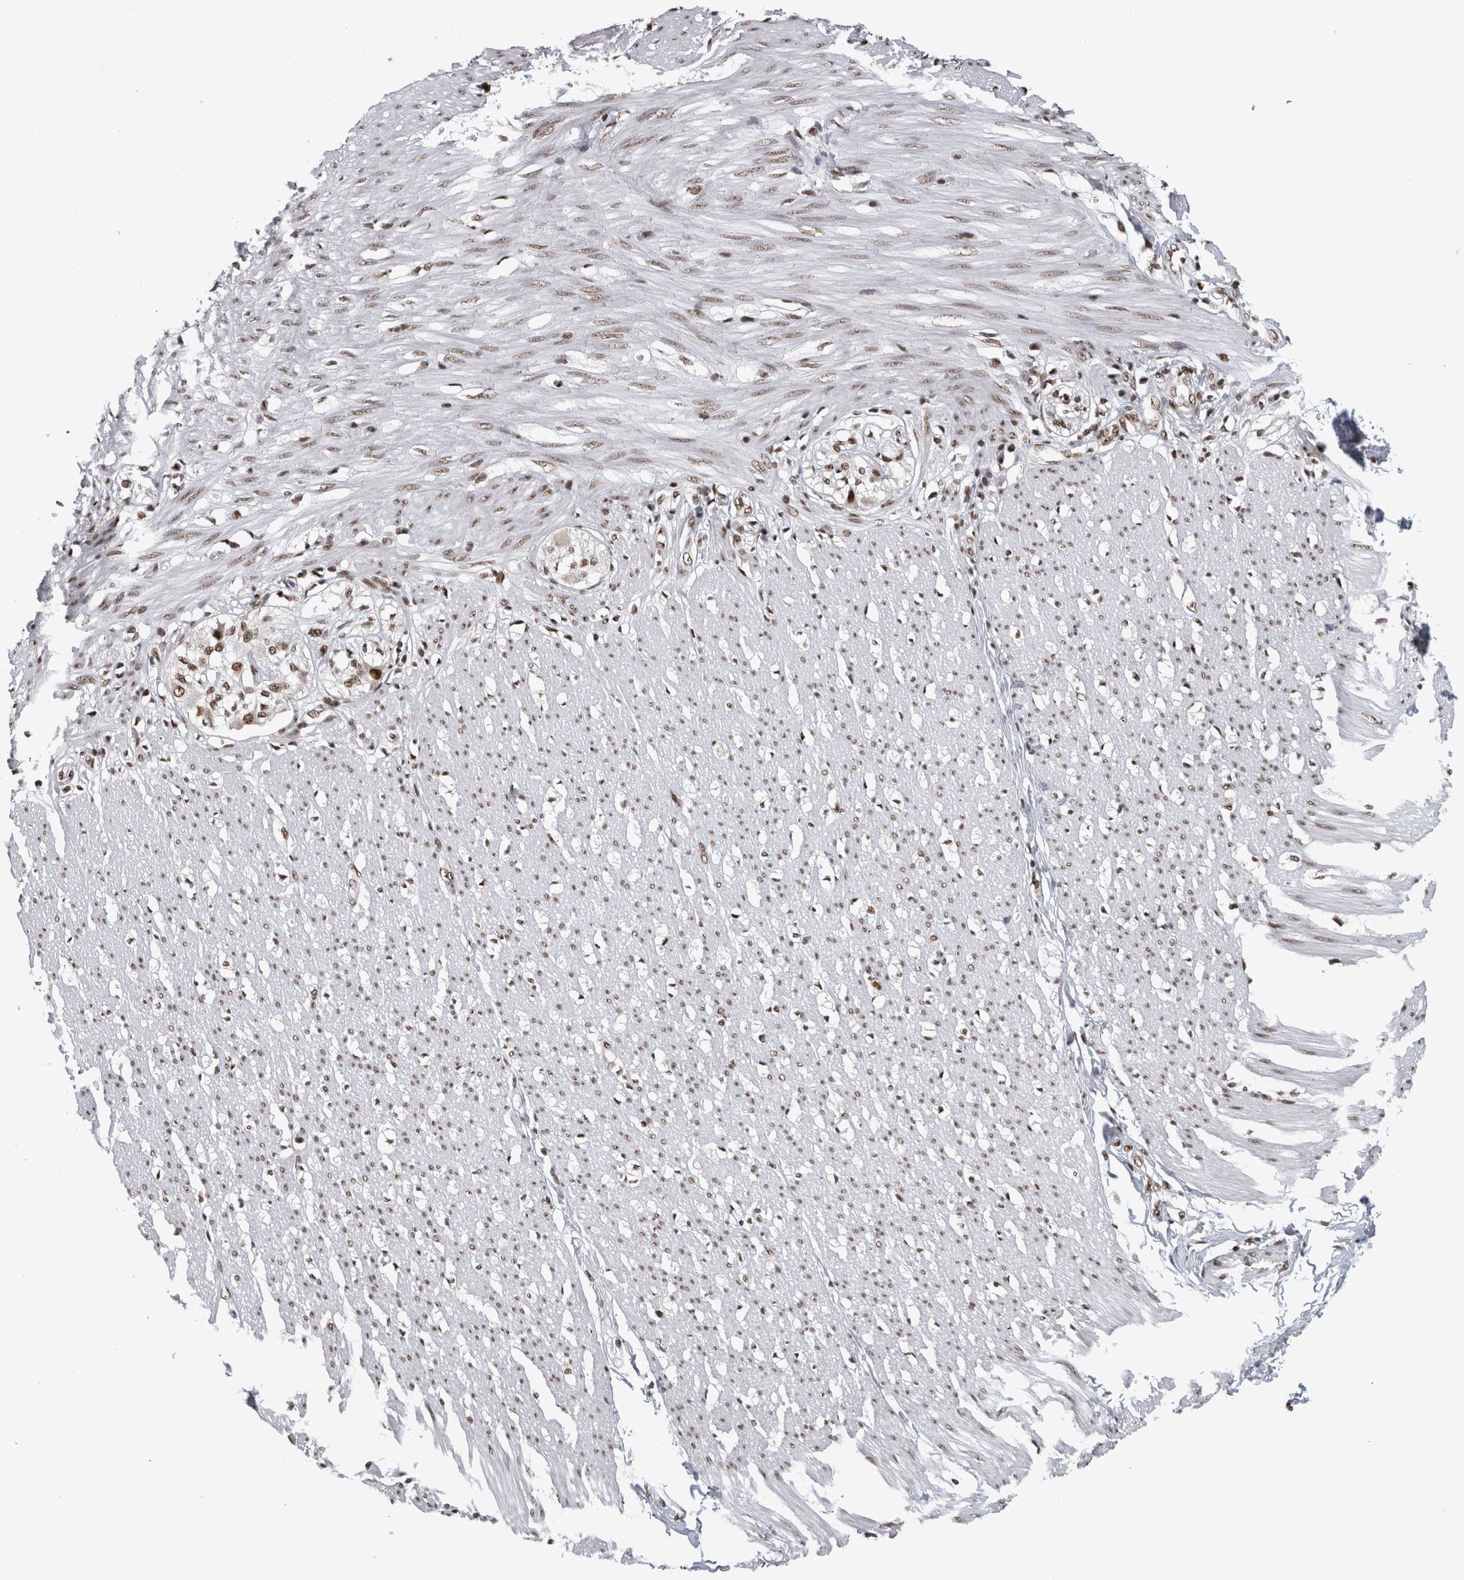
{"staining": {"intensity": "strong", "quantity": ">75%", "location": "nuclear"}, "tissue": "smooth muscle", "cell_type": "Smooth muscle cells", "image_type": "normal", "snomed": [{"axis": "morphology", "description": "Normal tissue, NOS"}, {"axis": "morphology", "description": "Adenocarcinoma, NOS"}, {"axis": "topography", "description": "Colon"}, {"axis": "topography", "description": "Peripheral nerve tissue"}], "caption": "Immunohistochemistry (IHC) (DAB (3,3'-diaminobenzidine)) staining of benign smooth muscle exhibits strong nuclear protein expression in about >75% of smooth muscle cells.", "gene": "ZSCAN2", "patient": {"sex": "male", "age": 14}}